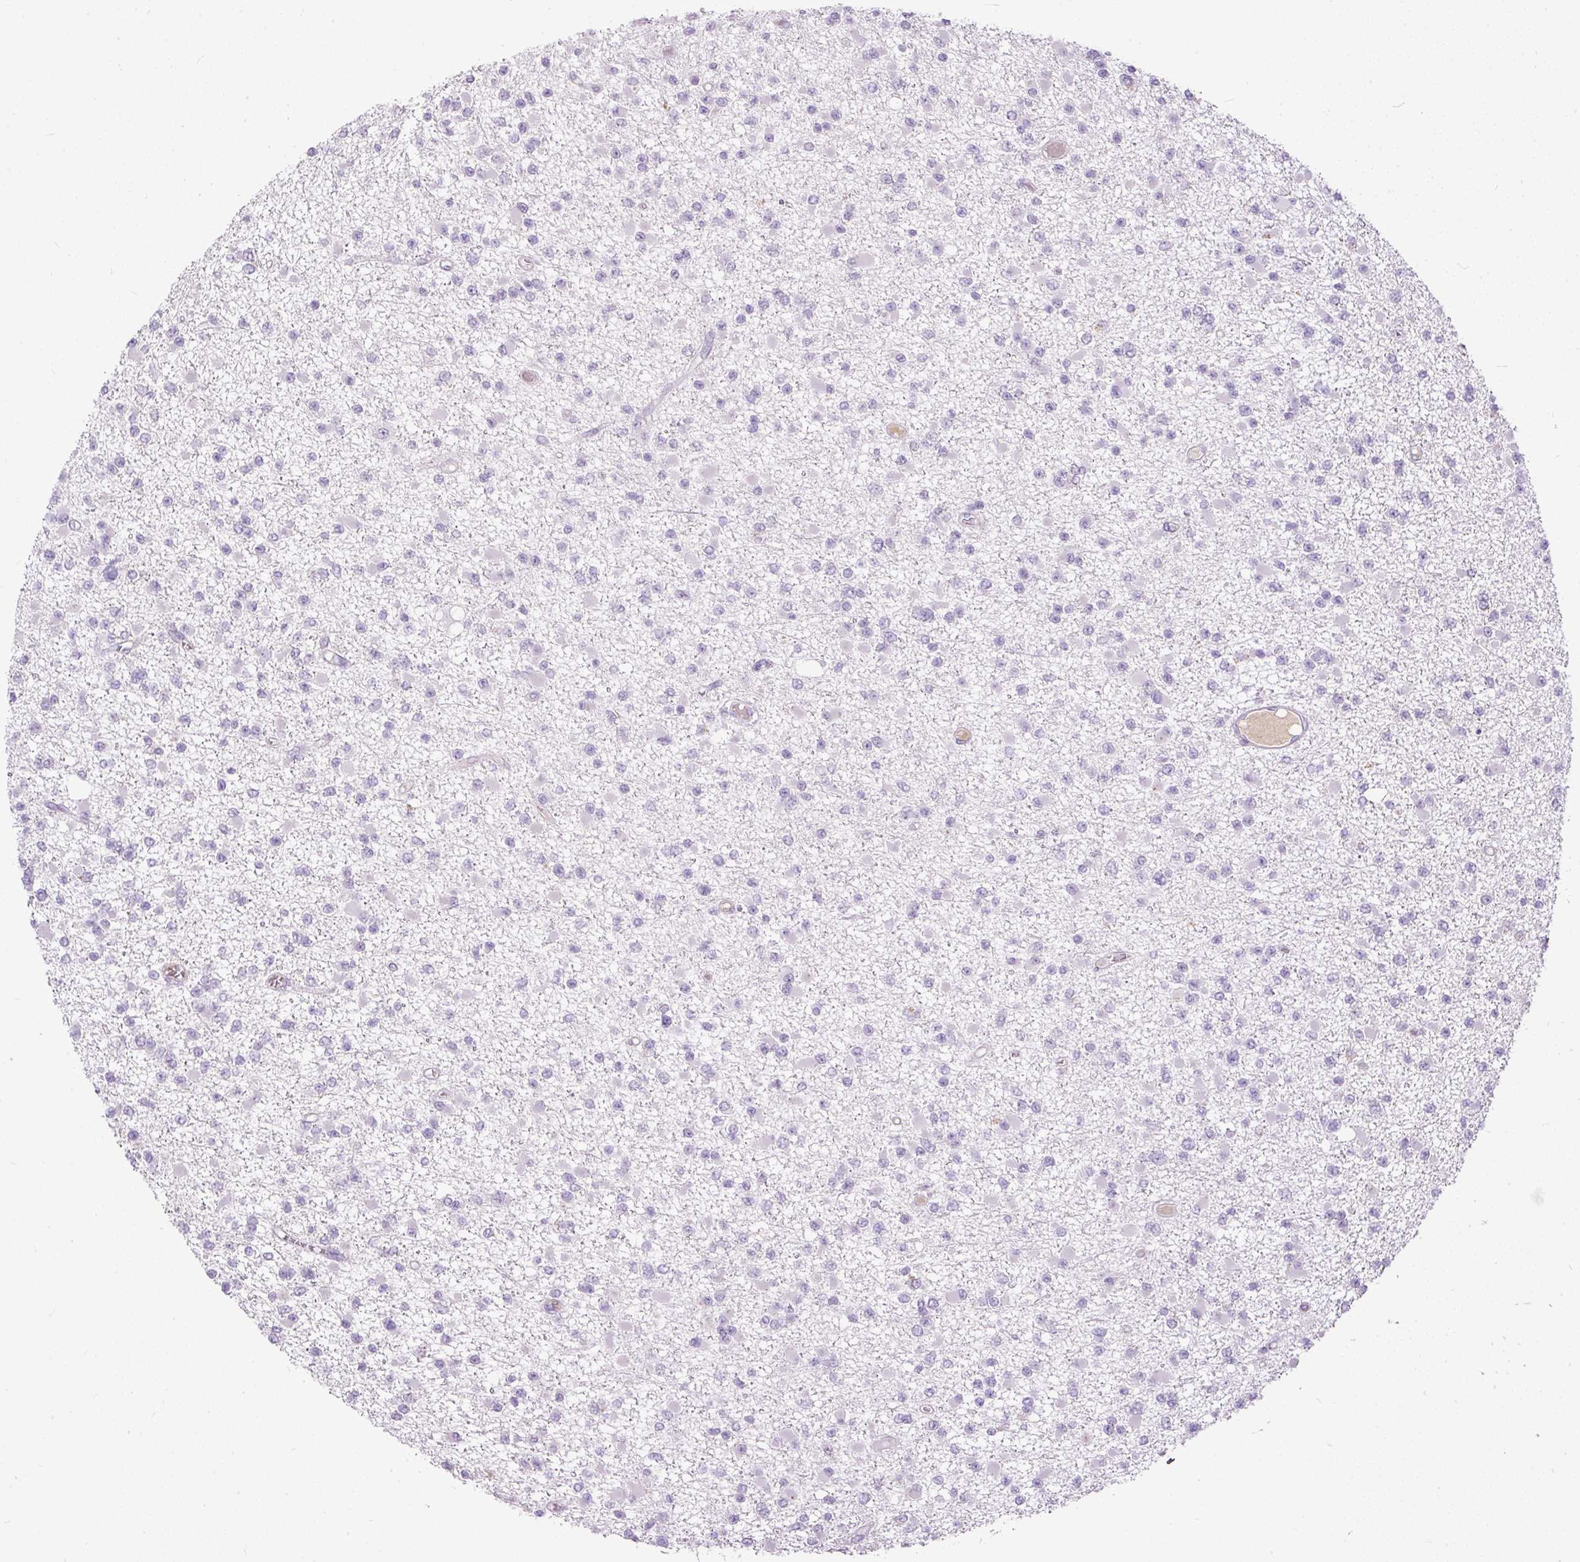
{"staining": {"intensity": "negative", "quantity": "none", "location": "none"}, "tissue": "glioma", "cell_type": "Tumor cells", "image_type": "cancer", "snomed": [{"axis": "morphology", "description": "Glioma, malignant, Low grade"}, {"axis": "topography", "description": "Brain"}], "caption": "A high-resolution image shows immunohistochemistry (IHC) staining of glioma, which exhibits no significant expression in tumor cells.", "gene": "KRTAP20-3", "patient": {"sex": "female", "age": 22}}